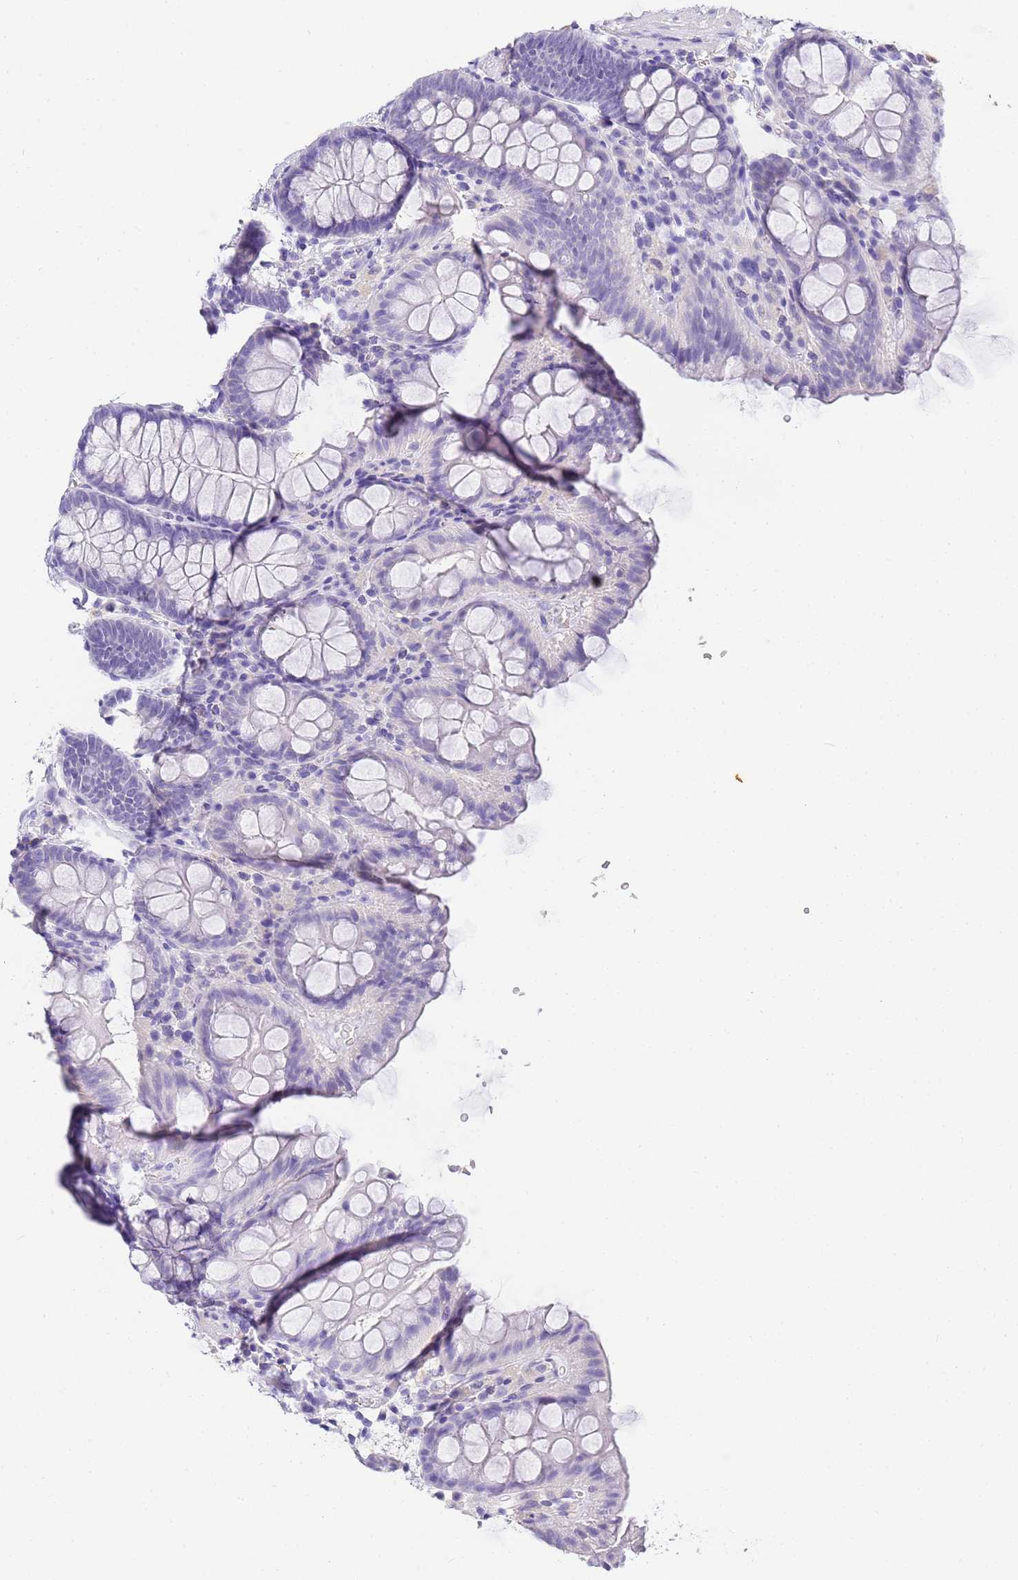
{"staining": {"intensity": "moderate", "quantity": "<25%", "location": "cytoplasmic/membranous"}, "tissue": "colon", "cell_type": "Endothelial cells", "image_type": "normal", "snomed": [{"axis": "morphology", "description": "Normal tissue, NOS"}, {"axis": "topography", "description": "Colon"}], "caption": "This is an image of immunohistochemistry staining of unremarkable colon, which shows moderate expression in the cytoplasmic/membranous of endothelial cells.", "gene": "CFHR1", "patient": {"sex": "male", "age": 75}}